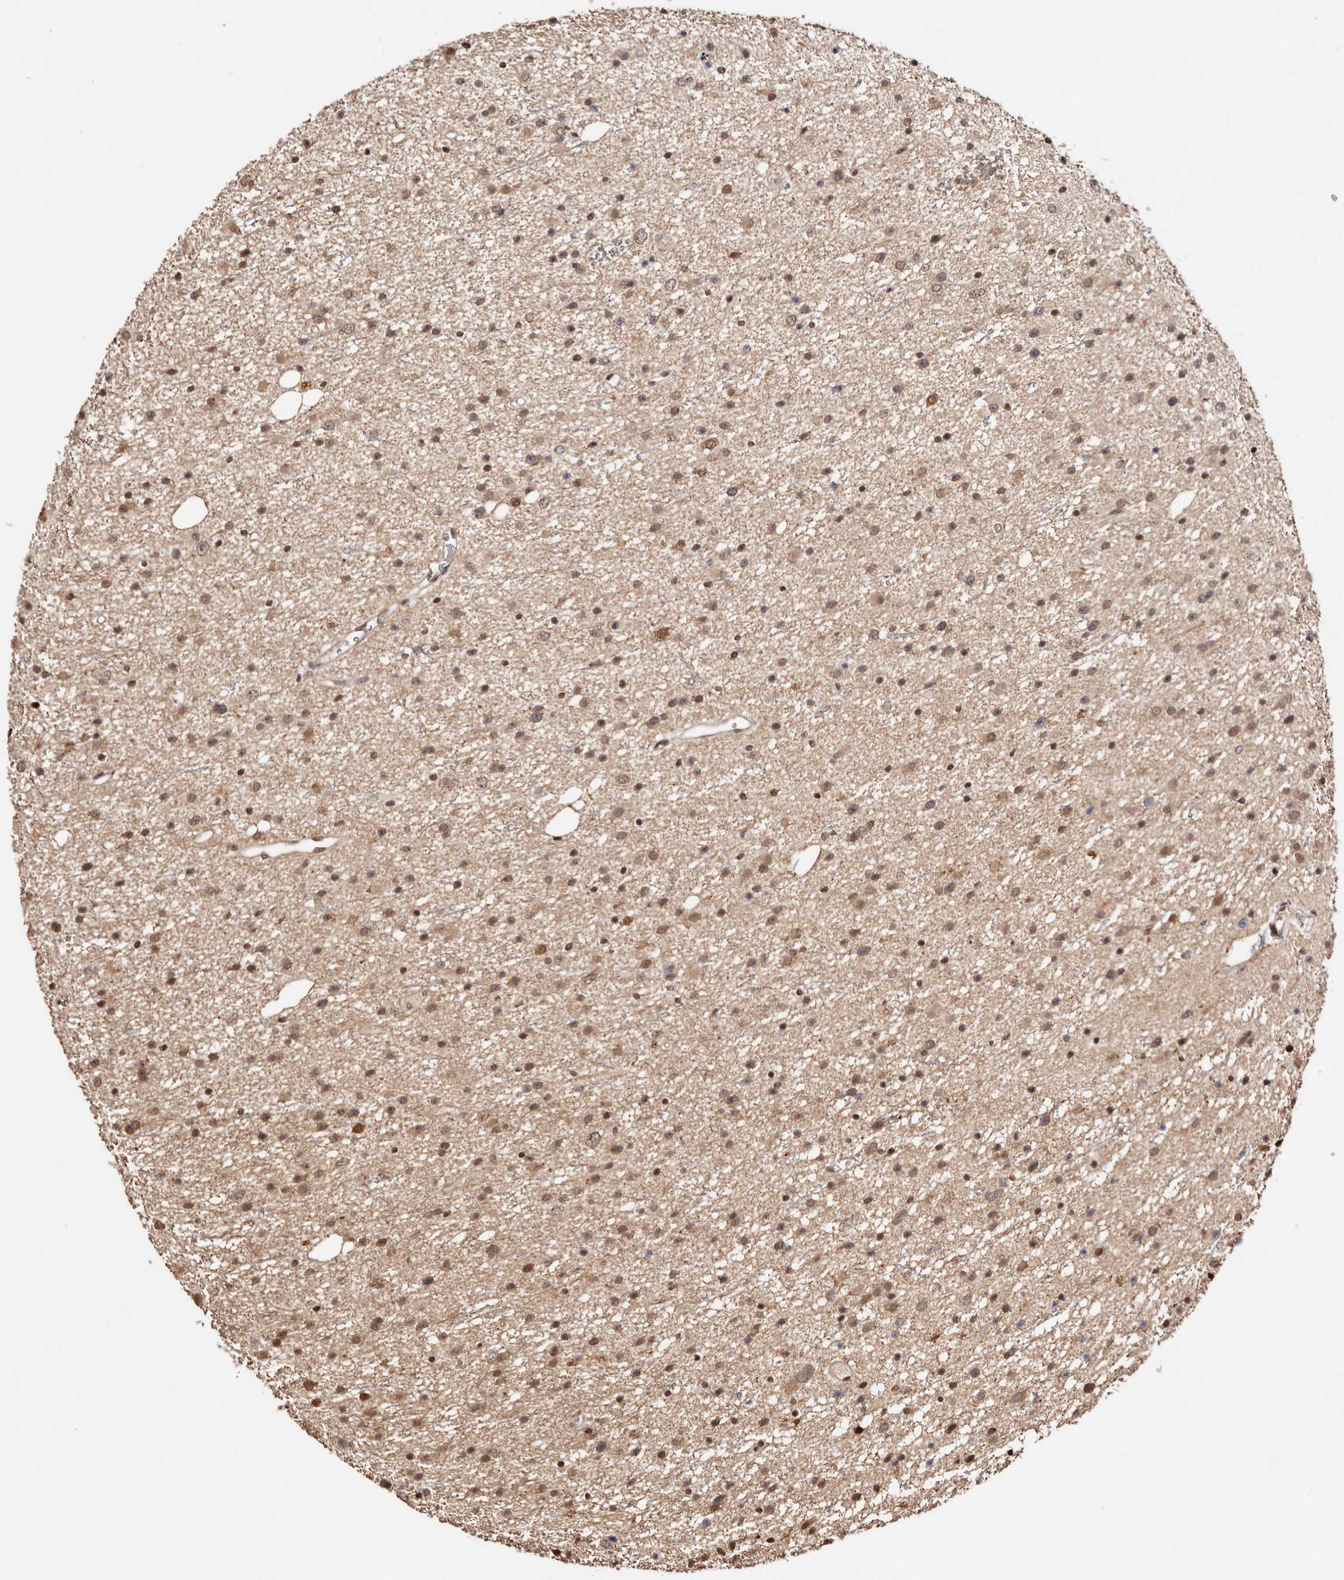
{"staining": {"intensity": "moderate", "quantity": ">75%", "location": "nuclear"}, "tissue": "glioma", "cell_type": "Tumor cells", "image_type": "cancer", "snomed": [{"axis": "morphology", "description": "Glioma, malignant, Low grade"}, {"axis": "topography", "description": "Cerebral cortex"}], "caption": "IHC micrograph of neoplastic tissue: glioma stained using IHC shows medium levels of moderate protein expression localized specifically in the nuclear of tumor cells, appearing as a nuclear brown color.", "gene": "BICRAL", "patient": {"sex": "female", "age": 39}}